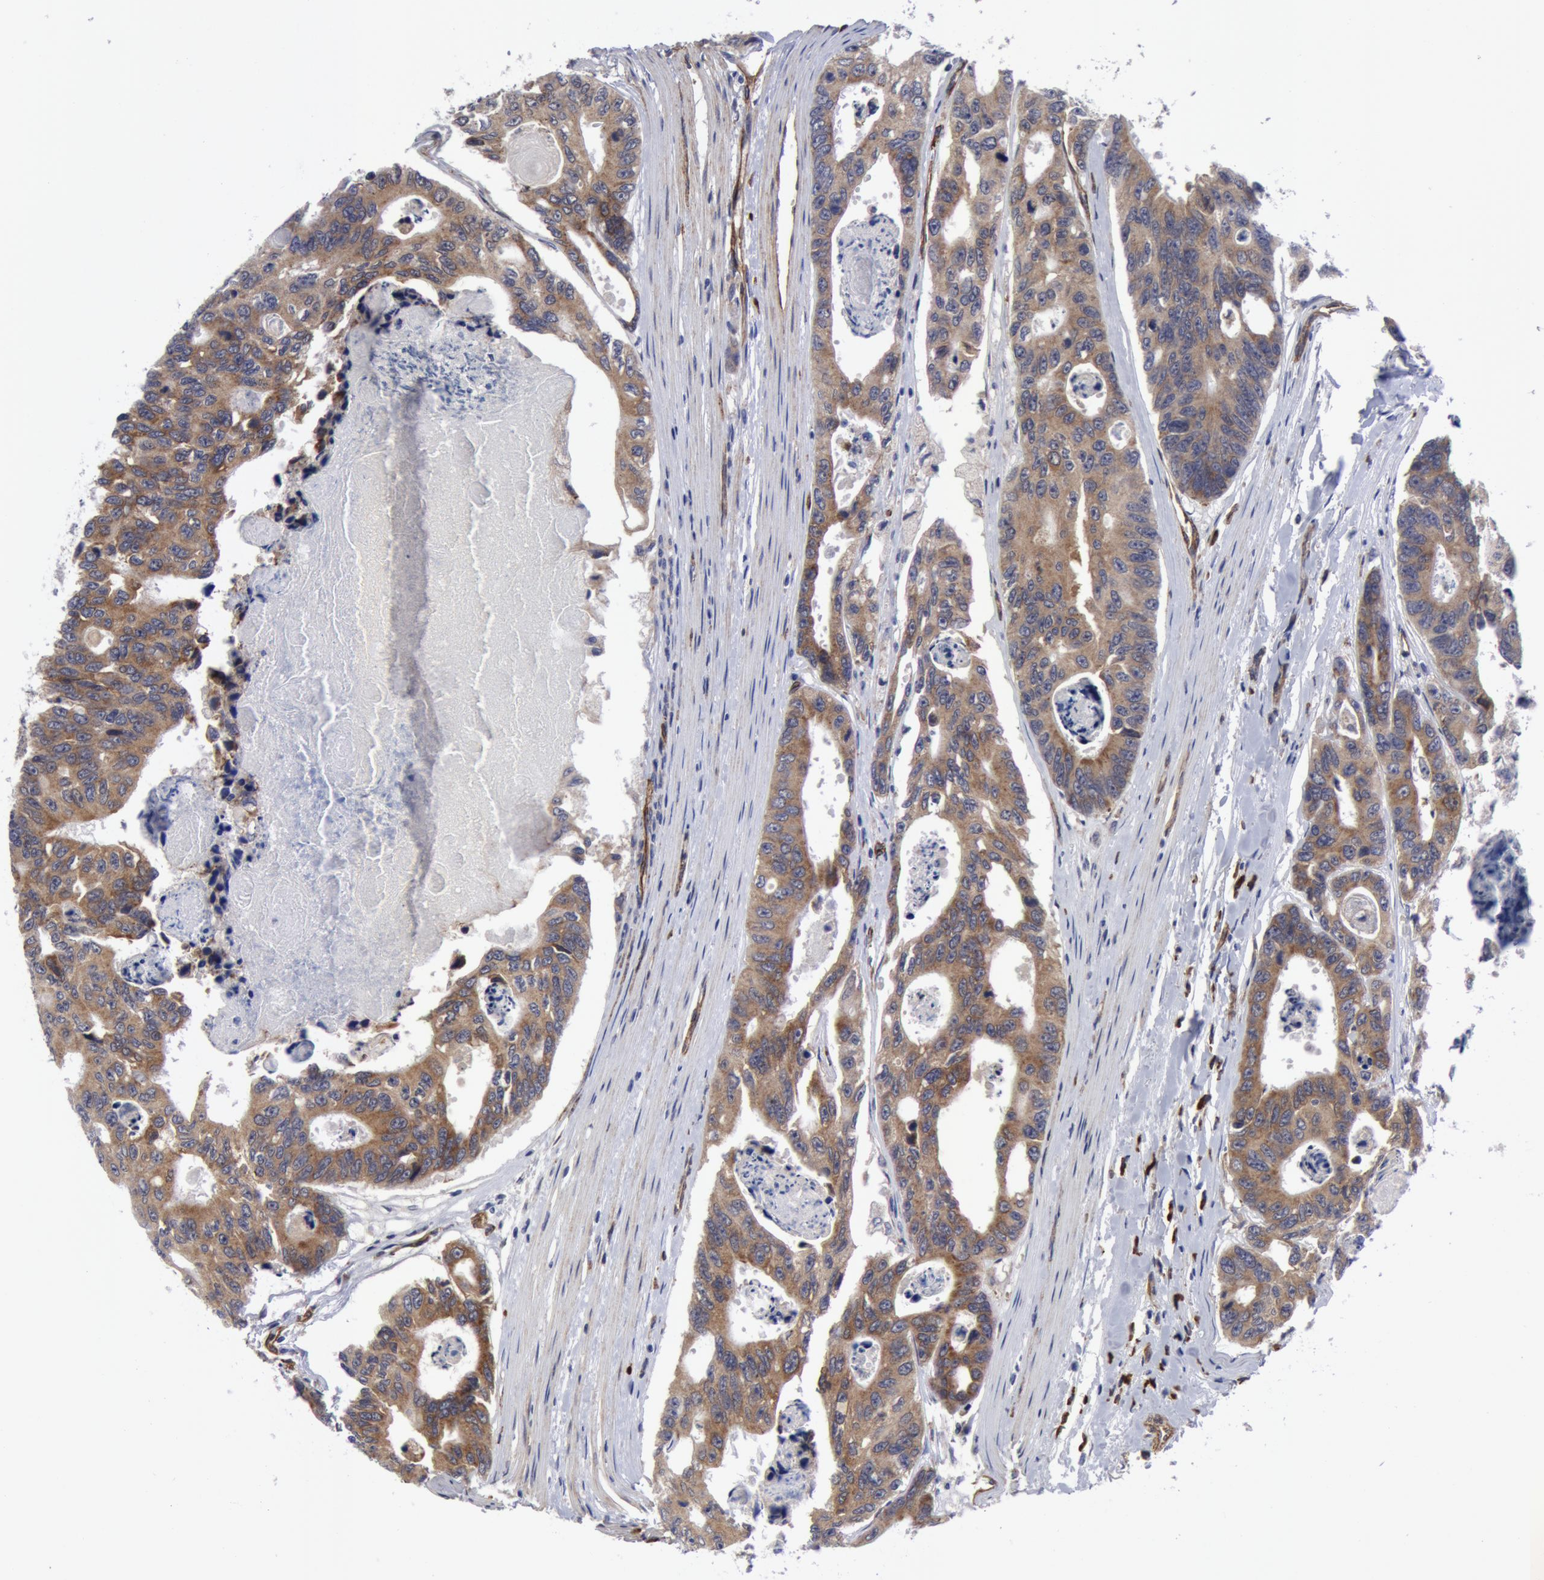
{"staining": {"intensity": "weak", "quantity": ">75%", "location": "cytoplasmic/membranous"}, "tissue": "colorectal cancer", "cell_type": "Tumor cells", "image_type": "cancer", "snomed": [{"axis": "morphology", "description": "Adenocarcinoma, NOS"}, {"axis": "topography", "description": "Colon"}], "caption": "IHC of colorectal cancer (adenocarcinoma) exhibits low levels of weak cytoplasmic/membranous expression in about >75% of tumor cells. (Stains: DAB in brown, nuclei in blue, Microscopy: brightfield microscopy at high magnification).", "gene": "IL23A", "patient": {"sex": "female", "age": 86}}